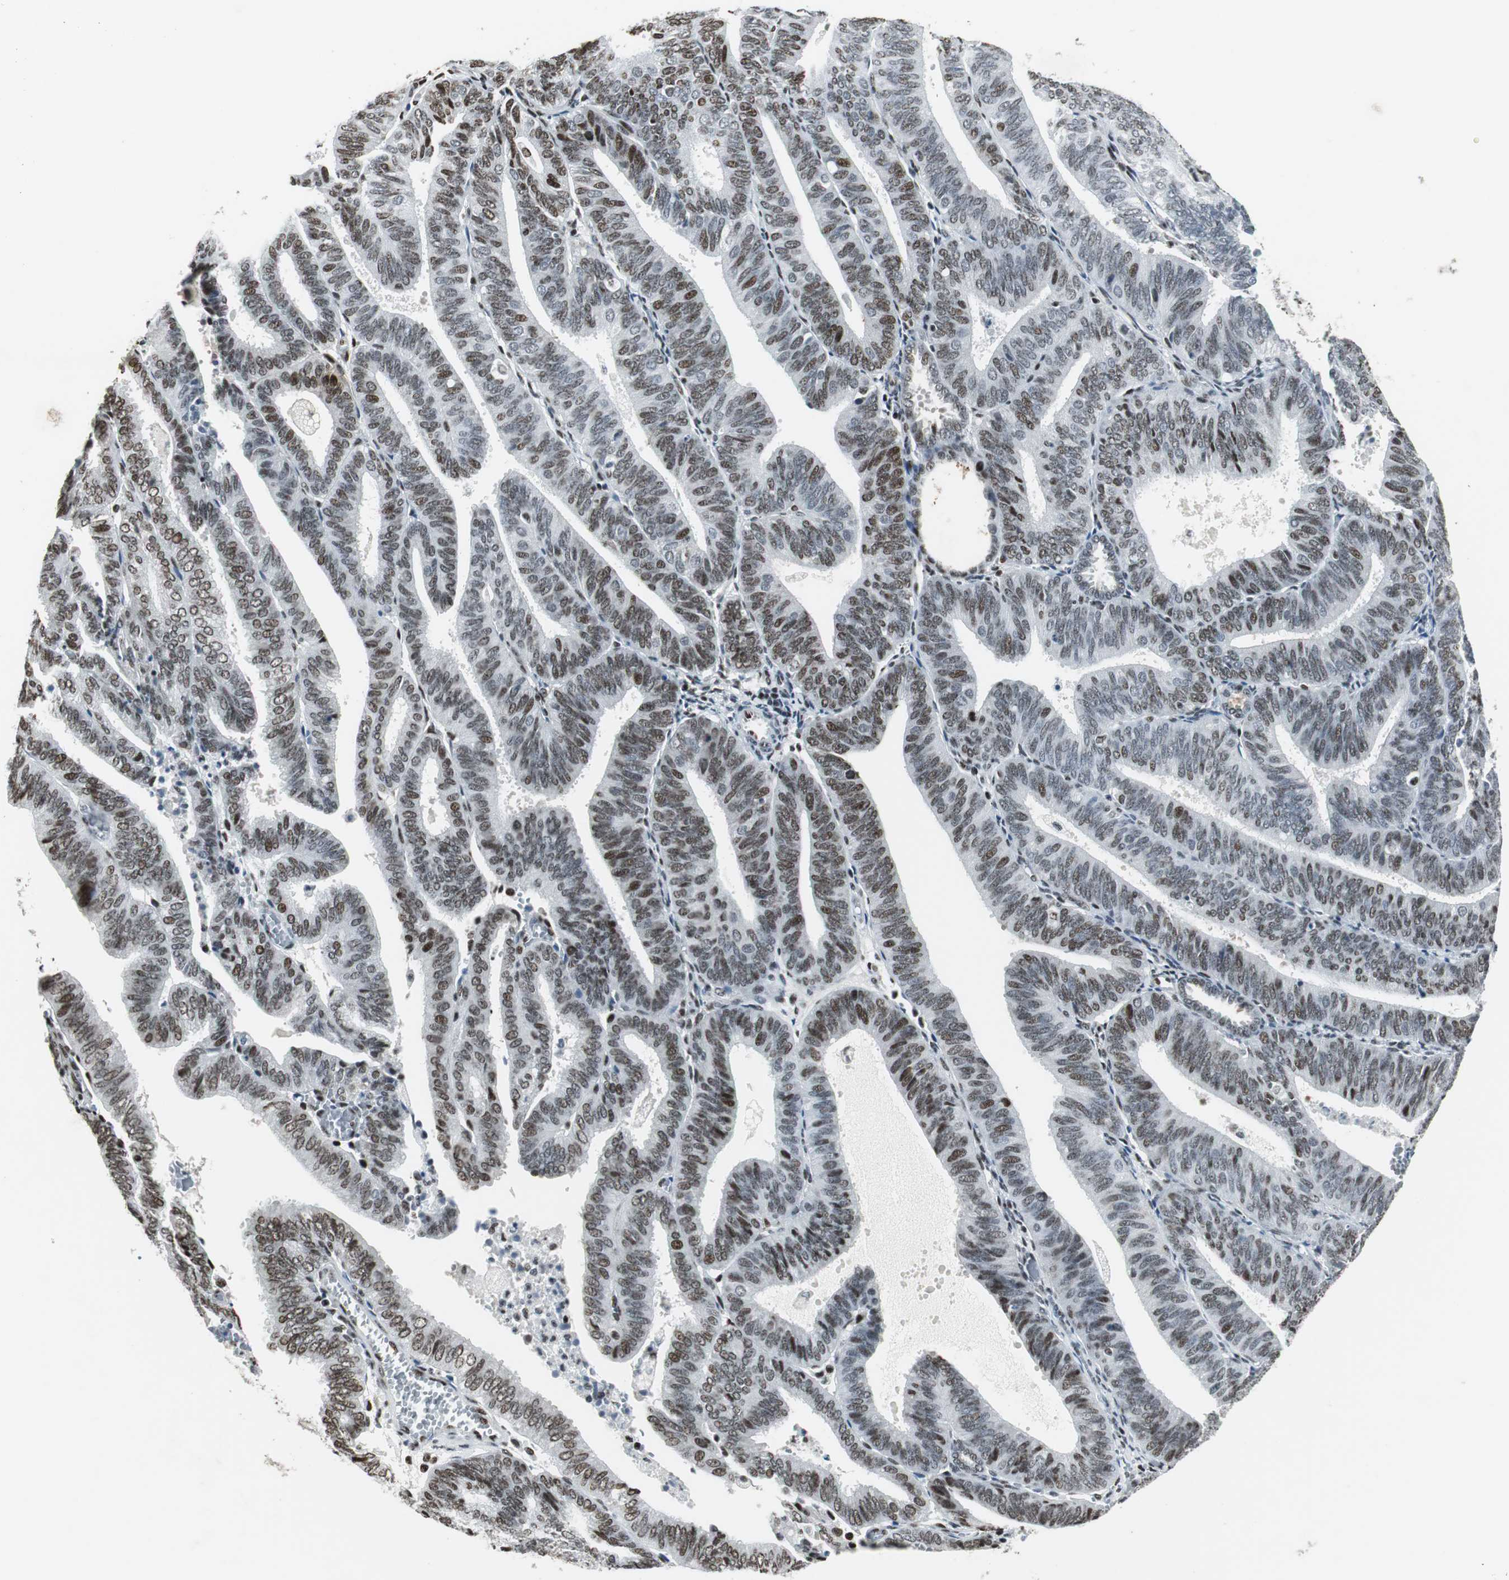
{"staining": {"intensity": "weak", "quantity": ">75%", "location": "nuclear"}, "tissue": "endometrial cancer", "cell_type": "Tumor cells", "image_type": "cancer", "snomed": [{"axis": "morphology", "description": "Adenocarcinoma, NOS"}, {"axis": "topography", "description": "Uterus"}], "caption": "Protein positivity by immunohistochemistry (IHC) reveals weak nuclear positivity in approximately >75% of tumor cells in endometrial cancer.", "gene": "RBBP4", "patient": {"sex": "female", "age": 60}}